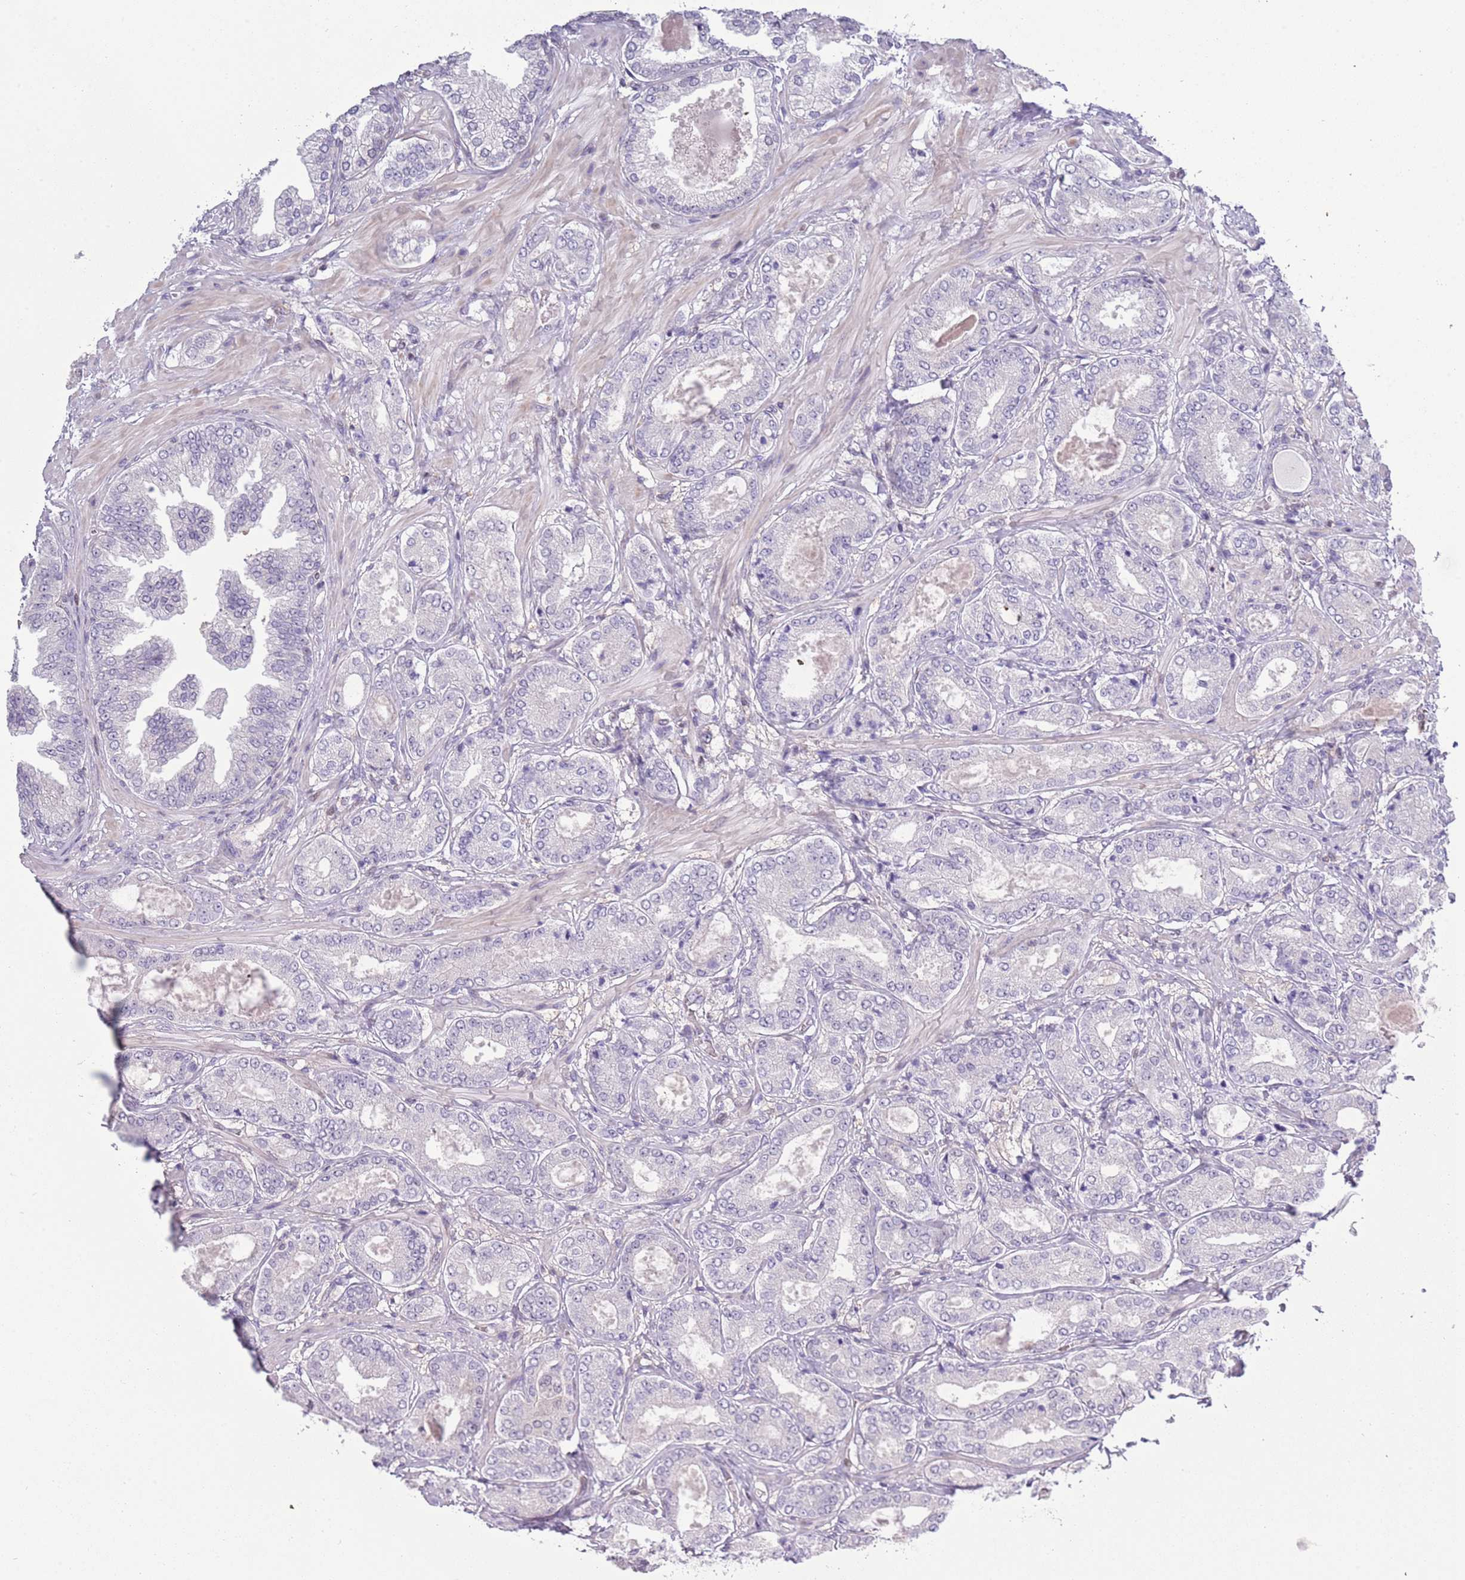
{"staining": {"intensity": "negative", "quantity": "none", "location": "none"}, "tissue": "prostate cancer", "cell_type": "Tumor cells", "image_type": "cancer", "snomed": [{"axis": "morphology", "description": "Adenocarcinoma, Low grade"}, {"axis": "topography", "description": "Prostate"}], "caption": "High magnification brightfield microscopy of prostate cancer (low-grade adenocarcinoma) stained with DAB (brown) and counterstained with hematoxylin (blue): tumor cells show no significant positivity.", "gene": "NBPF6", "patient": {"sex": "male", "age": 63}}